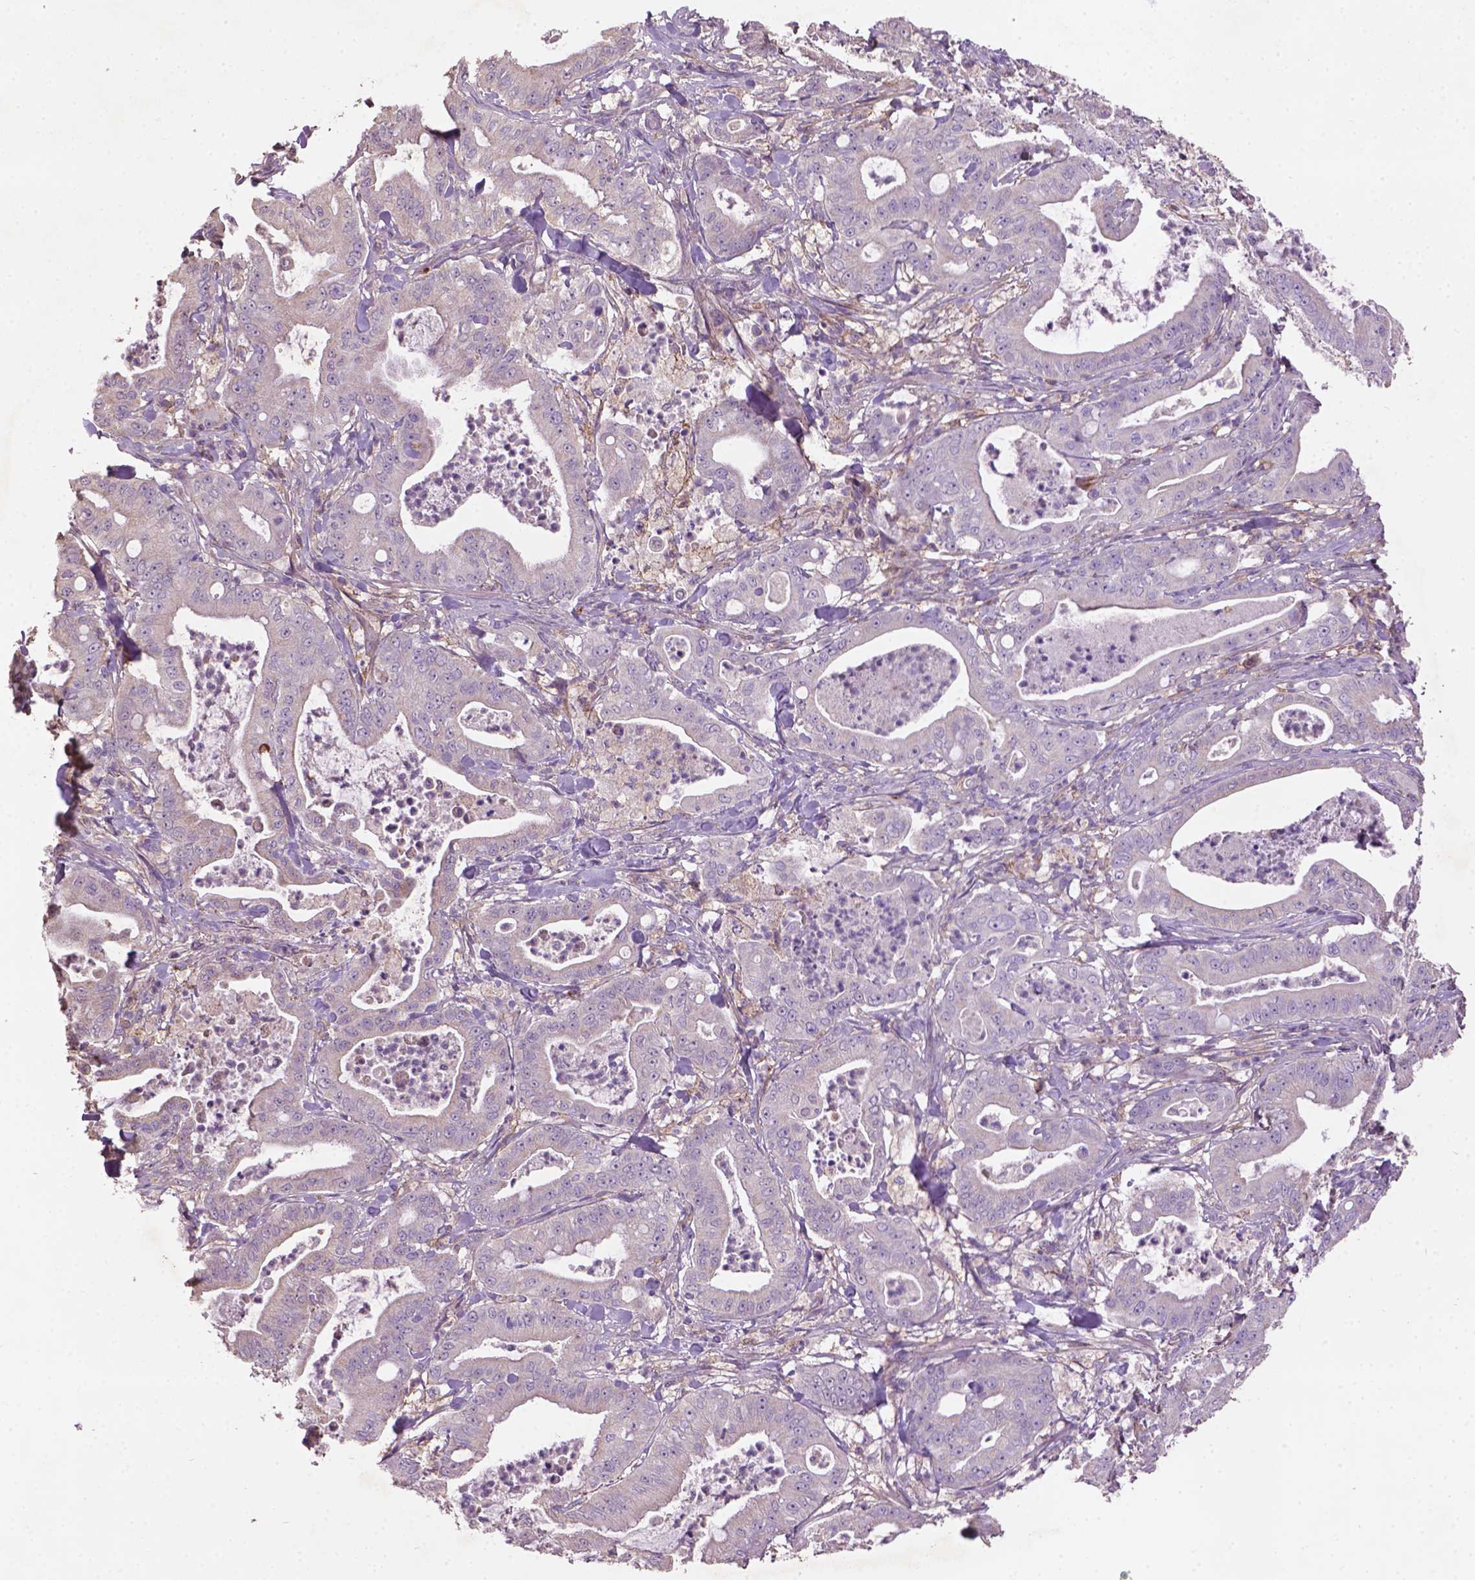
{"staining": {"intensity": "negative", "quantity": "none", "location": "none"}, "tissue": "pancreatic cancer", "cell_type": "Tumor cells", "image_type": "cancer", "snomed": [{"axis": "morphology", "description": "Adenocarcinoma, NOS"}, {"axis": "topography", "description": "Pancreas"}], "caption": "Tumor cells show no significant staining in pancreatic cancer. (Brightfield microscopy of DAB immunohistochemistry at high magnification).", "gene": "LRRC3C", "patient": {"sex": "male", "age": 71}}